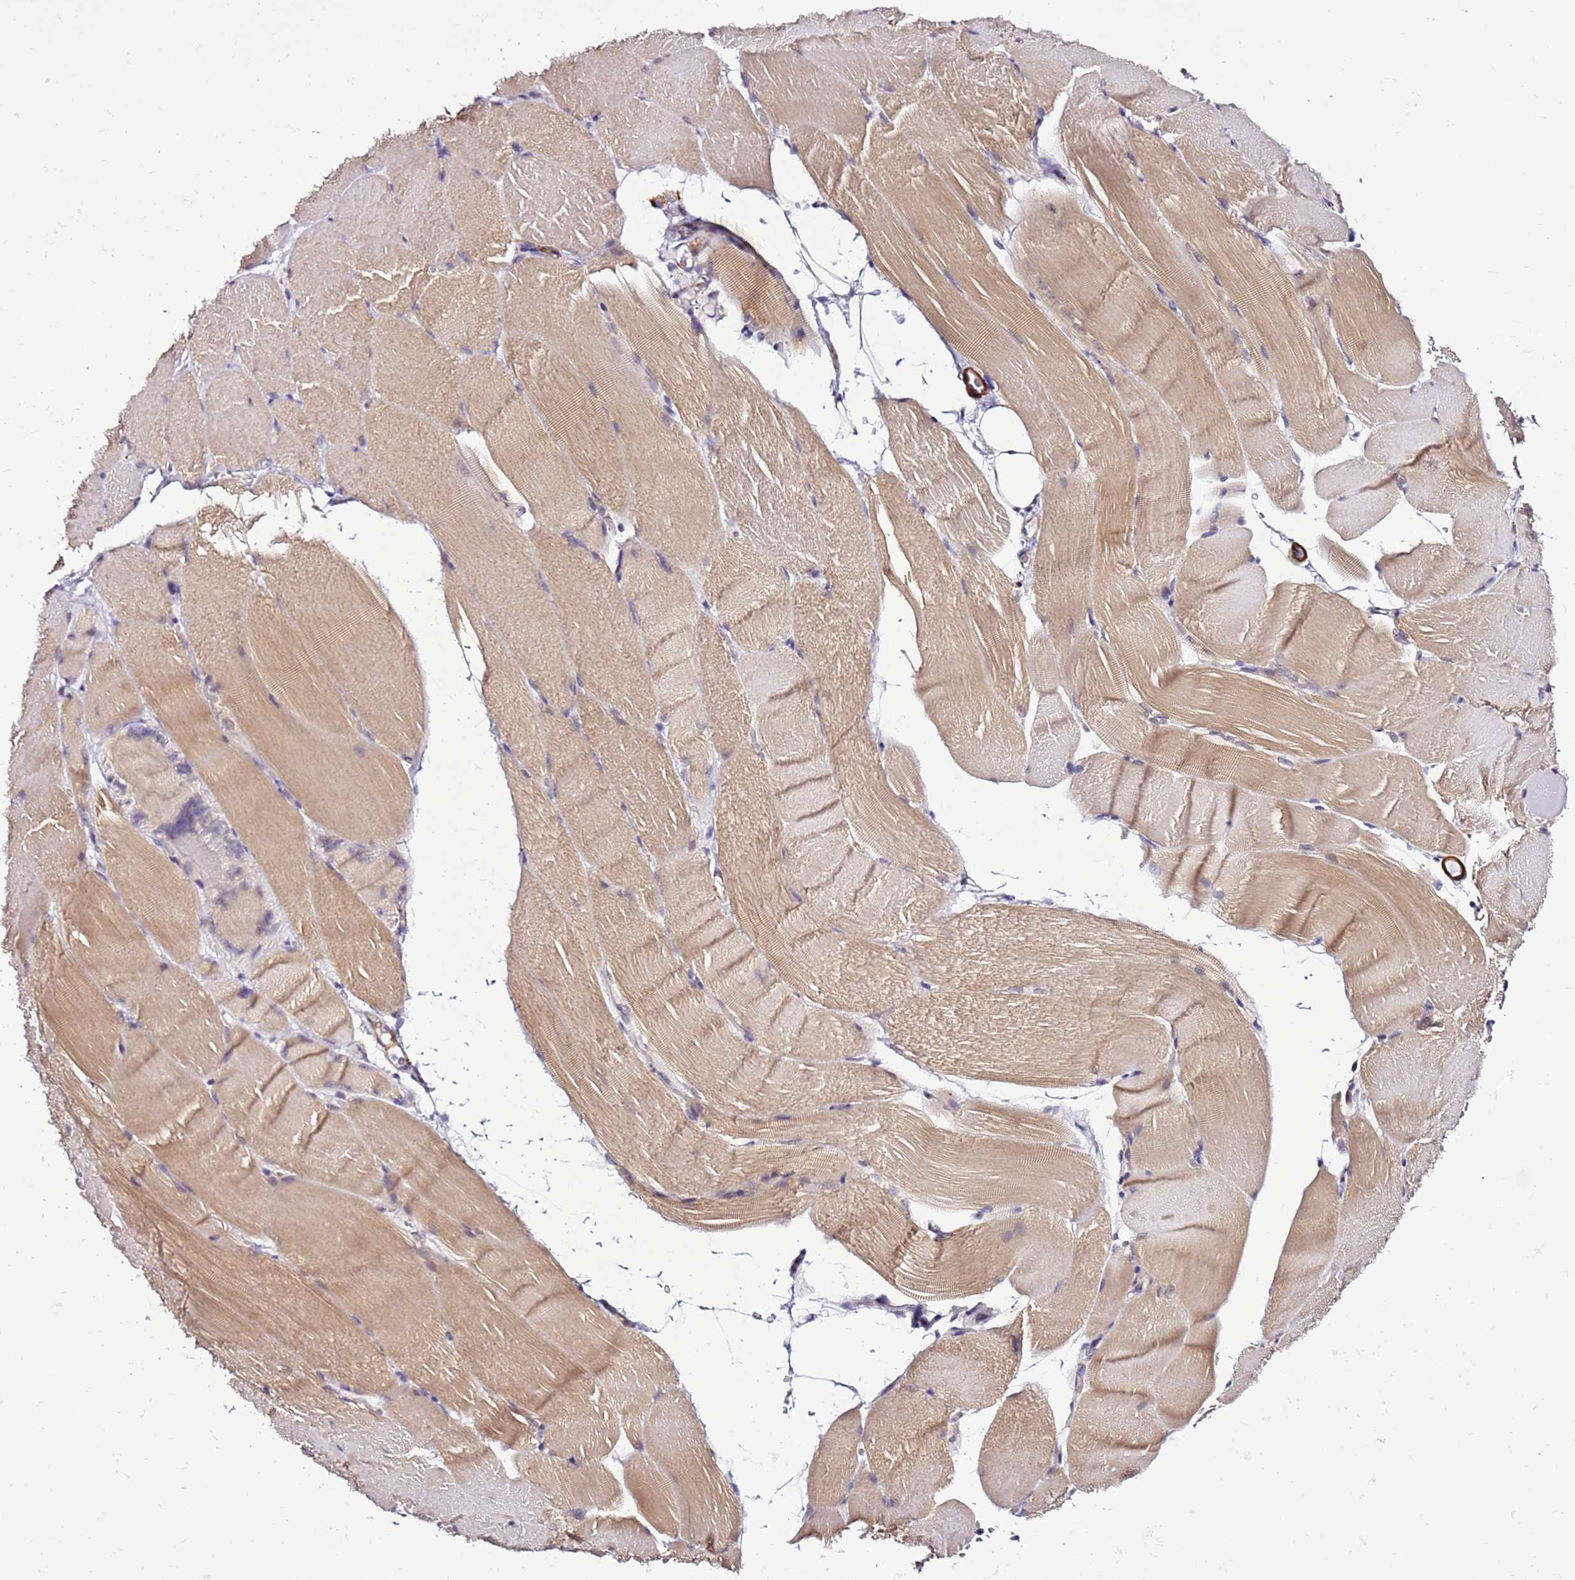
{"staining": {"intensity": "weak", "quantity": "25%-75%", "location": "cytoplasmic/membranous"}, "tissue": "skeletal muscle", "cell_type": "Myocytes", "image_type": "normal", "snomed": [{"axis": "morphology", "description": "Normal tissue, NOS"}, {"axis": "topography", "description": "Skeletal muscle"}, {"axis": "topography", "description": "Parathyroid gland"}], "caption": "This is a photomicrograph of immunohistochemistry staining of unremarkable skeletal muscle, which shows weak staining in the cytoplasmic/membranous of myocytes.", "gene": "SMIM4", "patient": {"sex": "female", "age": 37}}